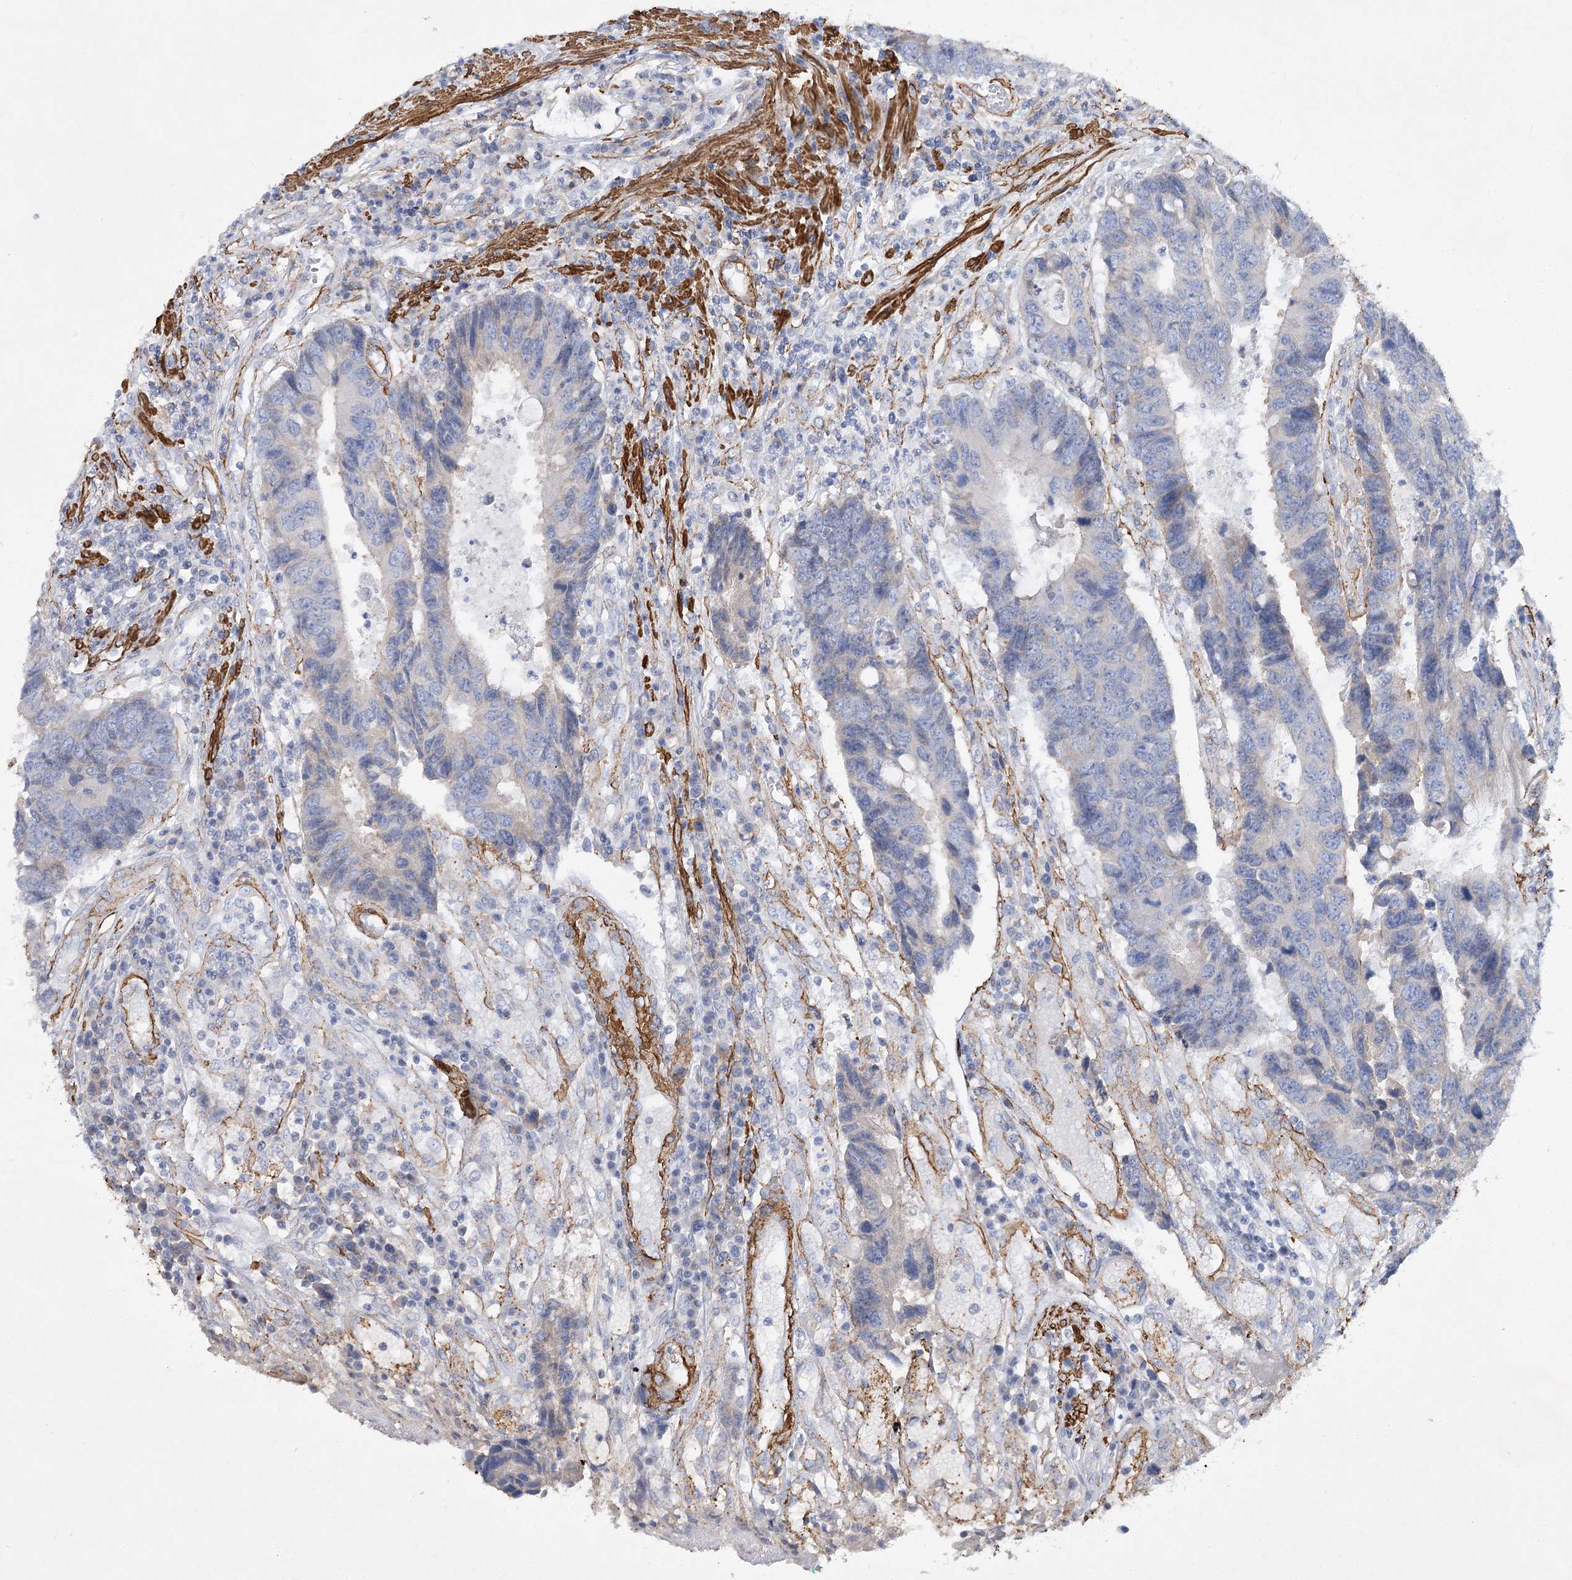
{"staining": {"intensity": "negative", "quantity": "none", "location": "none"}, "tissue": "colorectal cancer", "cell_type": "Tumor cells", "image_type": "cancer", "snomed": [{"axis": "morphology", "description": "Adenocarcinoma, NOS"}, {"axis": "topography", "description": "Rectum"}], "caption": "Tumor cells are negative for protein expression in human colorectal cancer.", "gene": "RTN2", "patient": {"sex": "male", "age": 84}}